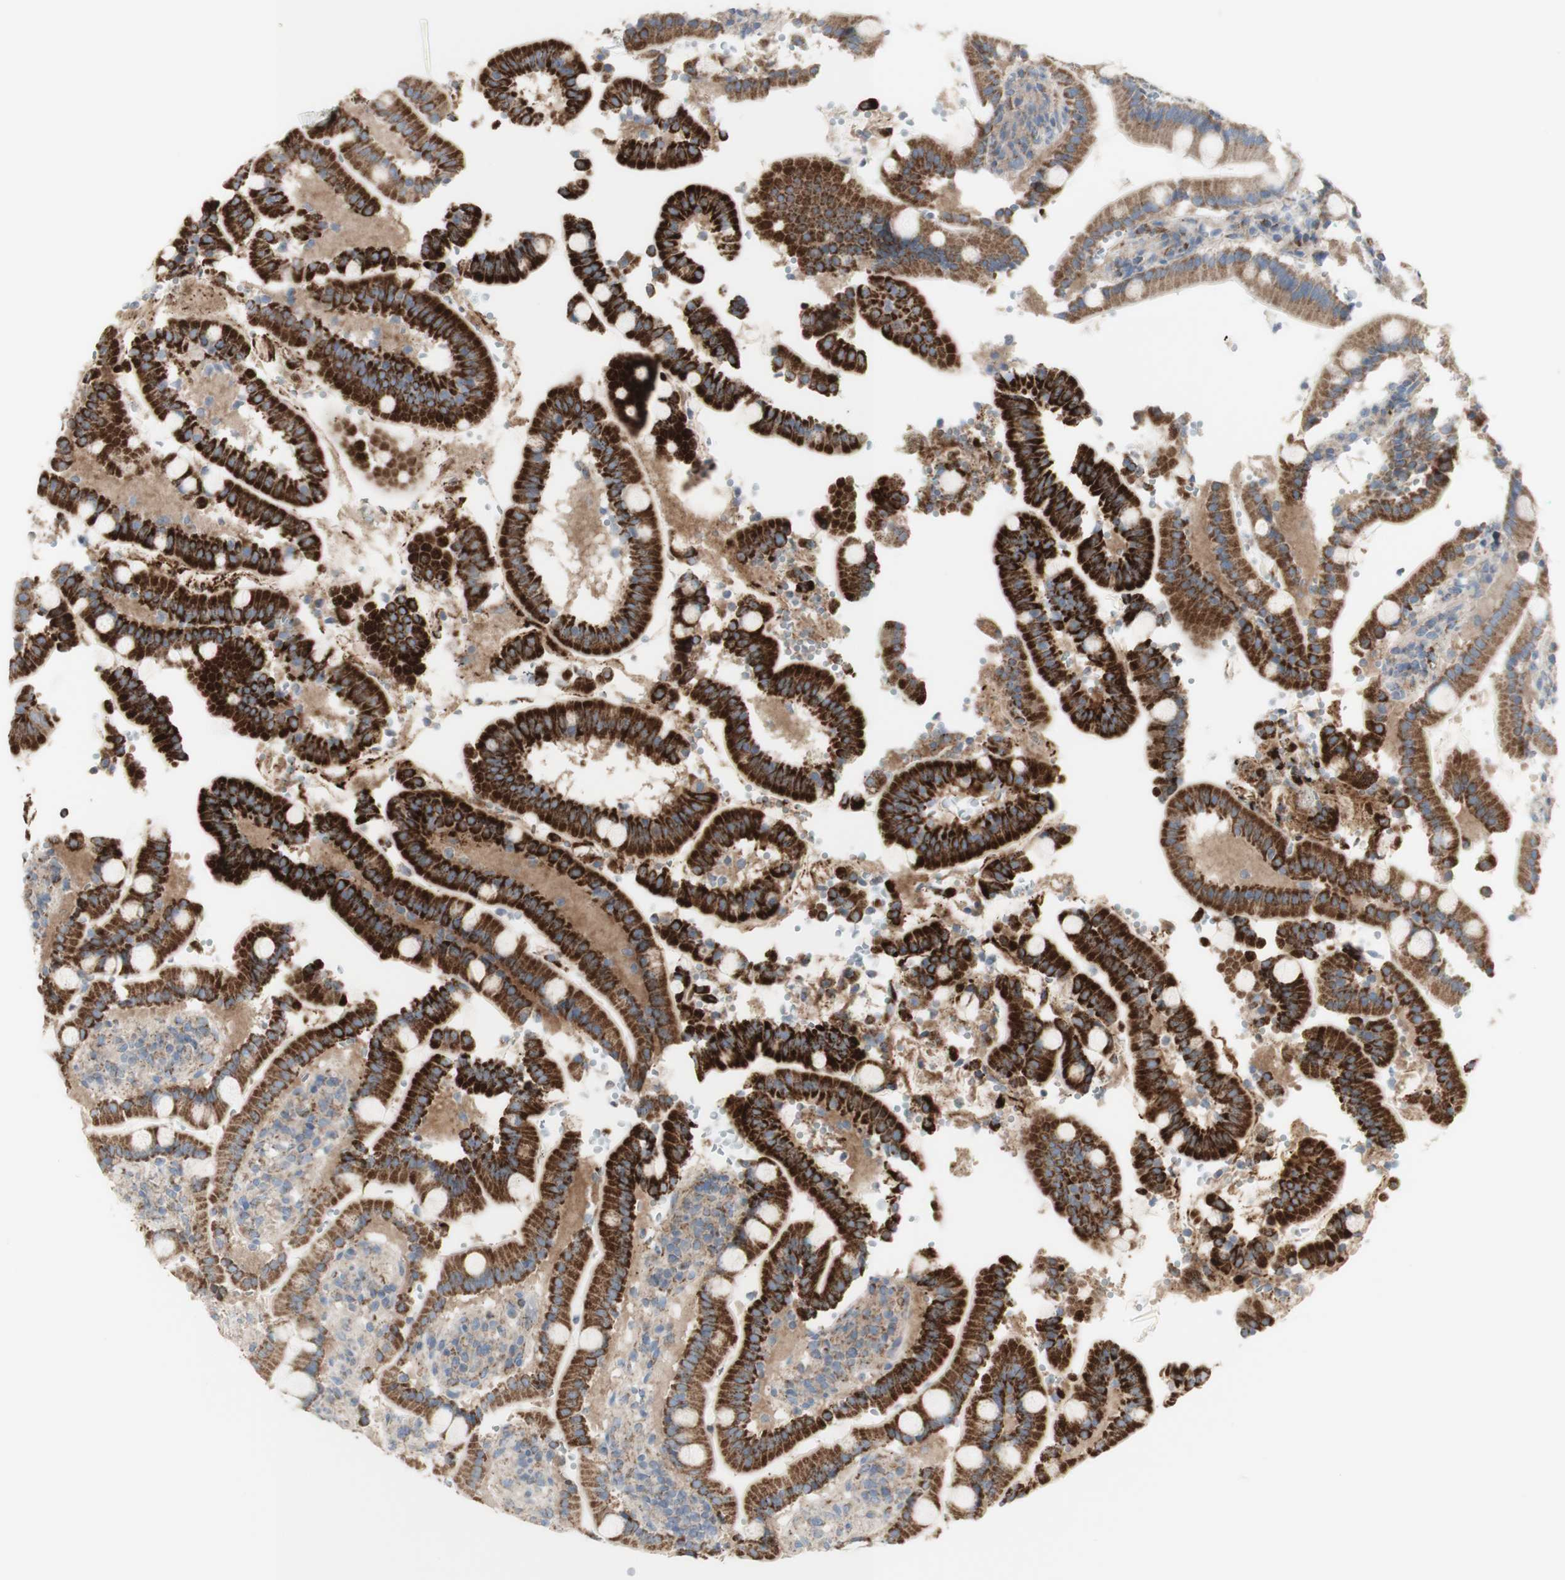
{"staining": {"intensity": "strong", "quantity": ">75%", "location": "cytoplasmic/membranous"}, "tissue": "duodenum", "cell_type": "Glandular cells", "image_type": "normal", "snomed": [{"axis": "morphology", "description": "Normal tissue, NOS"}, {"axis": "topography", "description": "Small intestine, NOS"}], "caption": "Protein staining shows strong cytoplasmic/membranous staining in approximately >75% of glandular cells in normal duodenum. The protein is shown in brown color, while the nuclei are stained blue.", "gene": "C3orf52", "patient": {"sex": "female", "age": 71}}